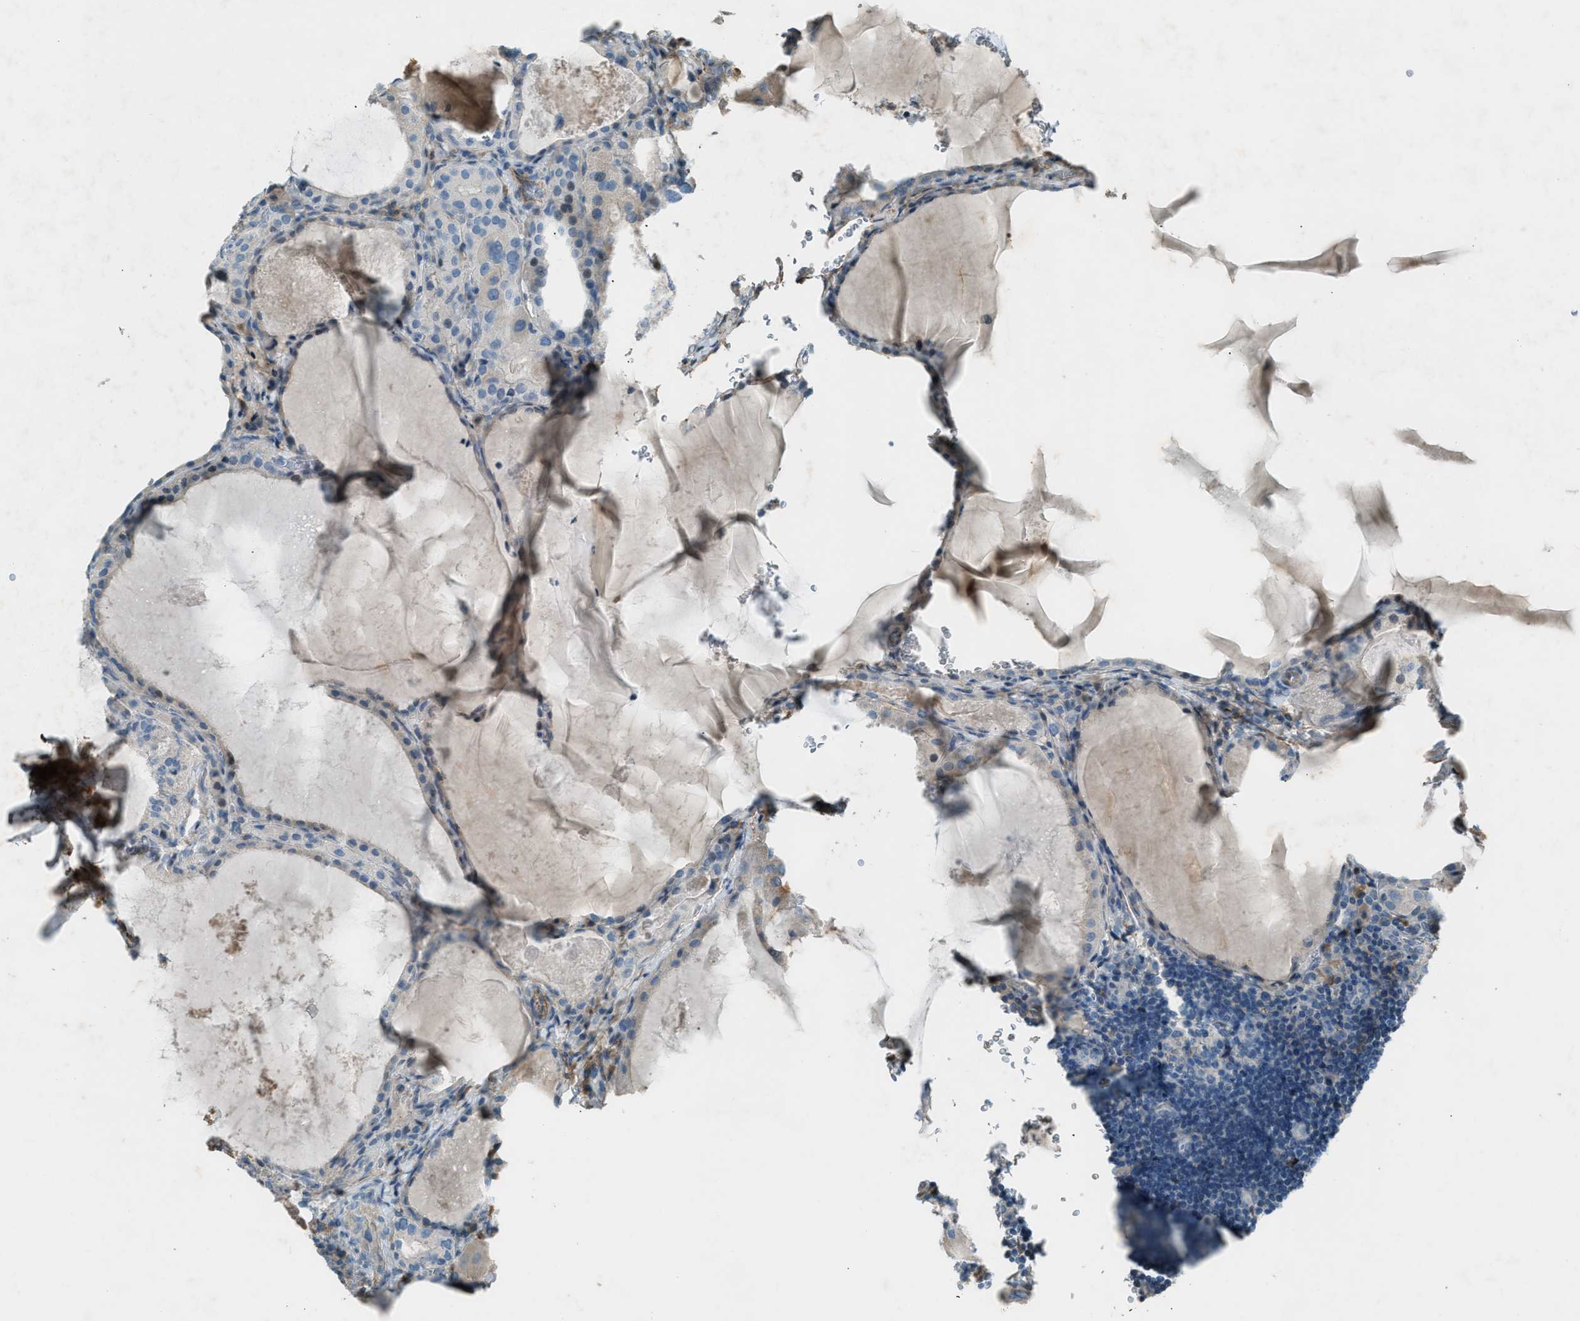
{"staining": {"intensity": "negative", "quantity": "none", "location": "none"}, "tissue": "thyroid cancer", "cell_type": "Tumor cells", "image_type": "cancer", "snomed": [{"axis": "morphology", "description": "Papillary adenocarcinoma, NOS"}, {"axis": "topography", "description": "Thyroid gland"}], "caption": "Human thyroid cancer stained for a protein using immunohistochemistry demonstrates no positivity in tumor cells.", "gene": "FBLN2", "patient": {"sex": "female", "age": 42}}